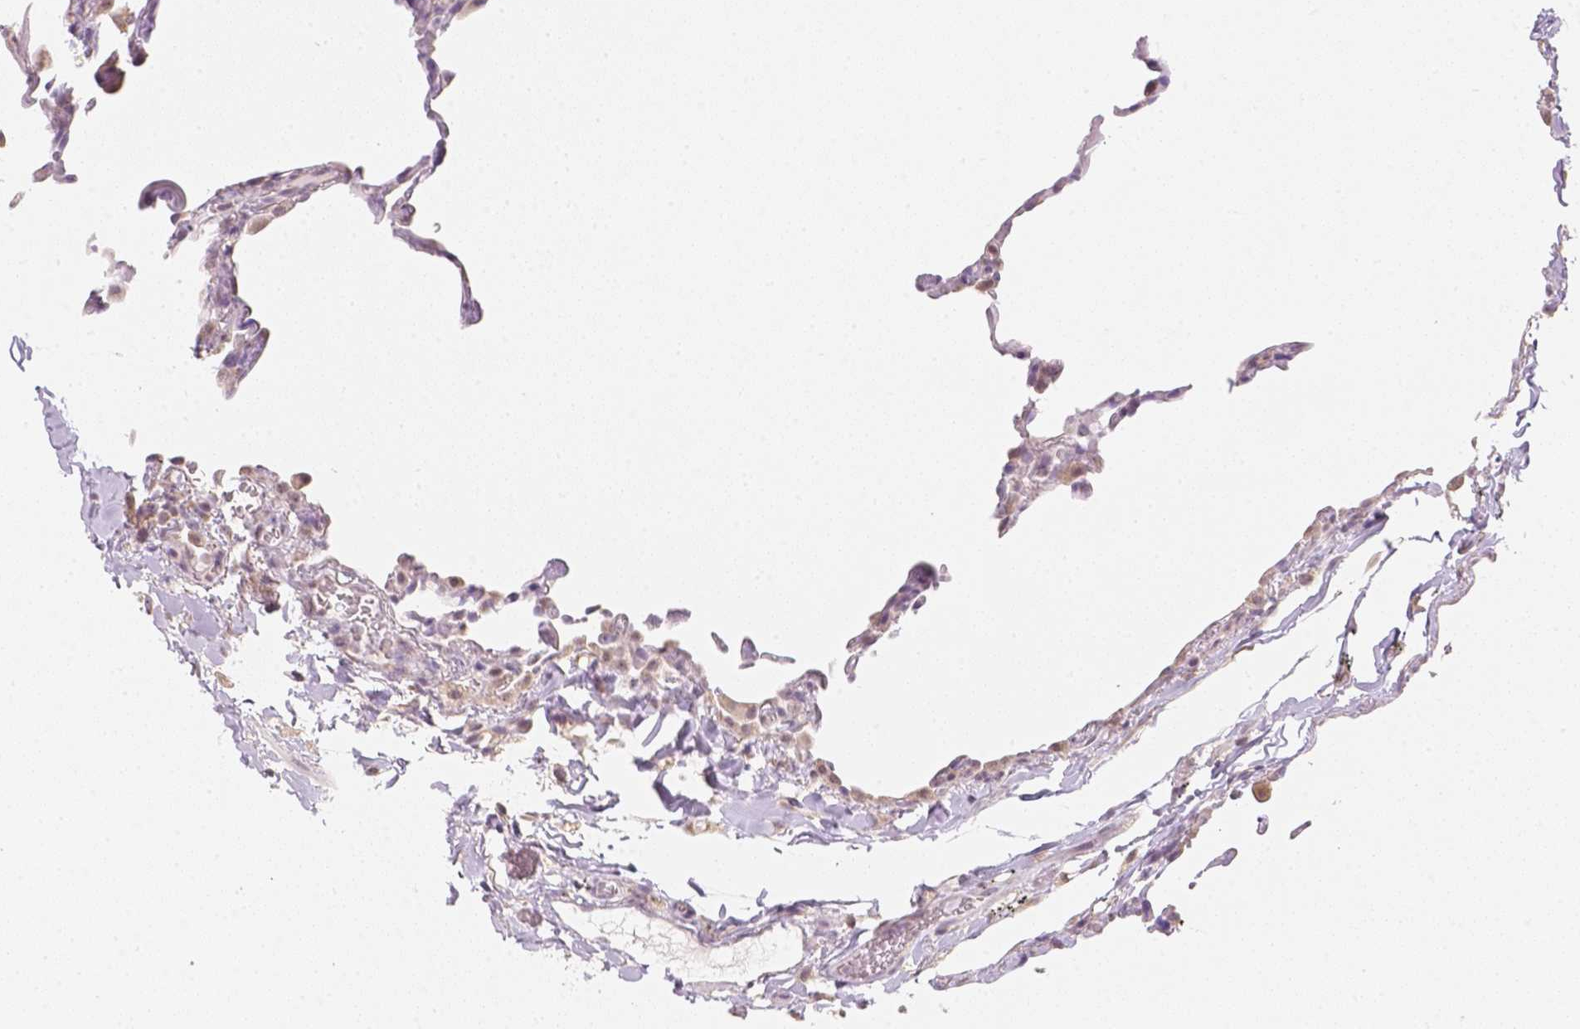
{"staining": {"intensity": "moderate", "quantity": "25%-75%", "location": "cytoplasmic/membranous"}, "tissue": "lung", "cell_type": "Alveolar cells", "image_type": "normal", "snomed": [{"axis": "morphology", "description": "Normal tissue, NOS"}, {"axis": "topography", "description": "Lung"}], "caption": "Human lung stained with a brown dye exhibits moderate cytoplasmic/membranous positive staining in about 25%-75% of alveolar cells.", "gene": "NVL", "patient": {"sex": "female", "age": 57}}